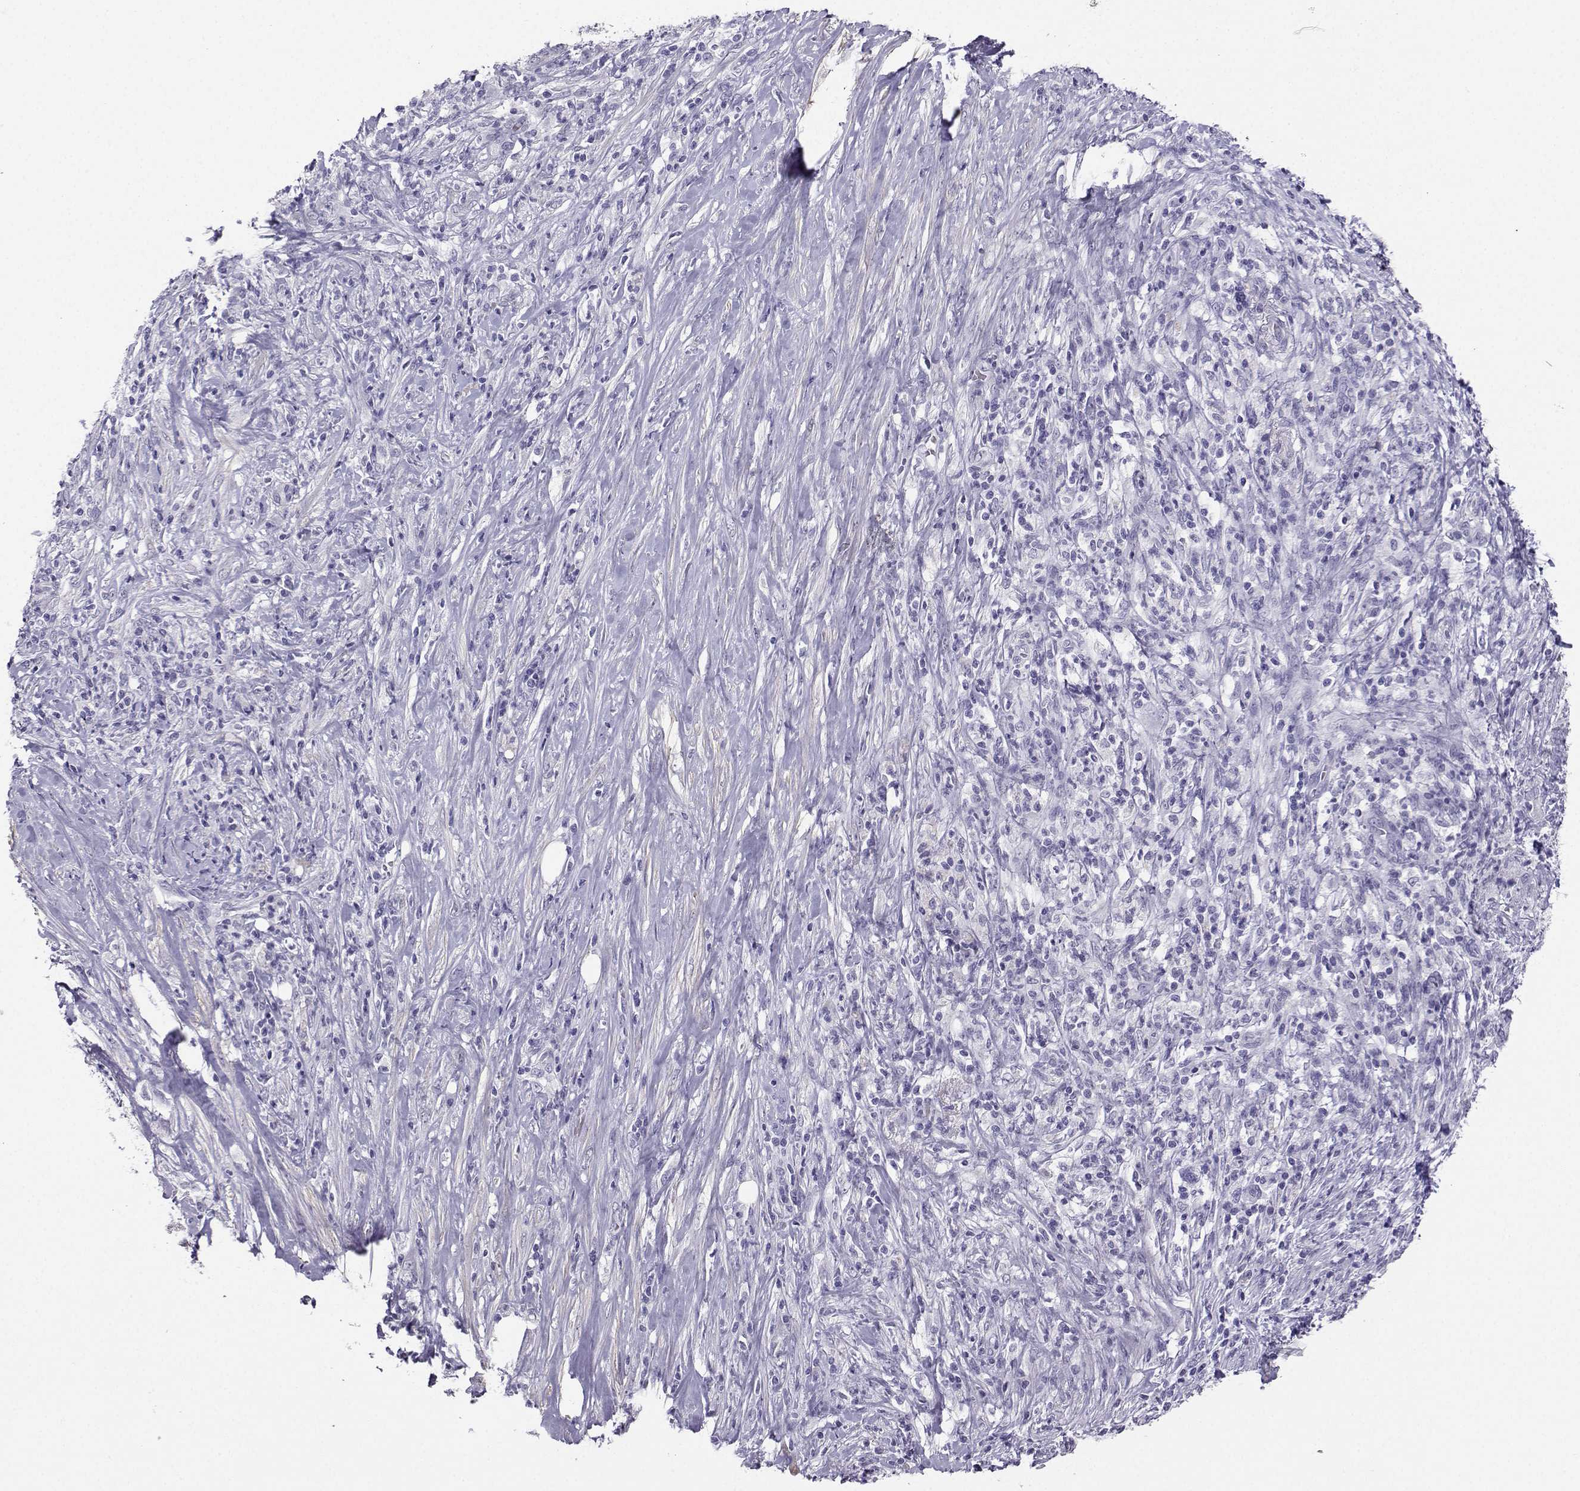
{"staining": {"intensity": "negative", "quantity": "none", "location": "none"}, "tissue": "pancreatic cancer", "cell_type": "Tumor cells", "image_type": "cancer", "snomed": [{"axis": "morphology", "description": "Adenocarcinoma, NOS"}, {"axis": "topography", "description": "Pancreas"}], "caption": "There is no significant expression in tumor cells of pancreatic cancer (adenocarcinoma). (Immunohistochemistry, brightfield microscopy, high magnification).", "gene": "KIF17", "patient": {"sex": "male", "age": 57}}